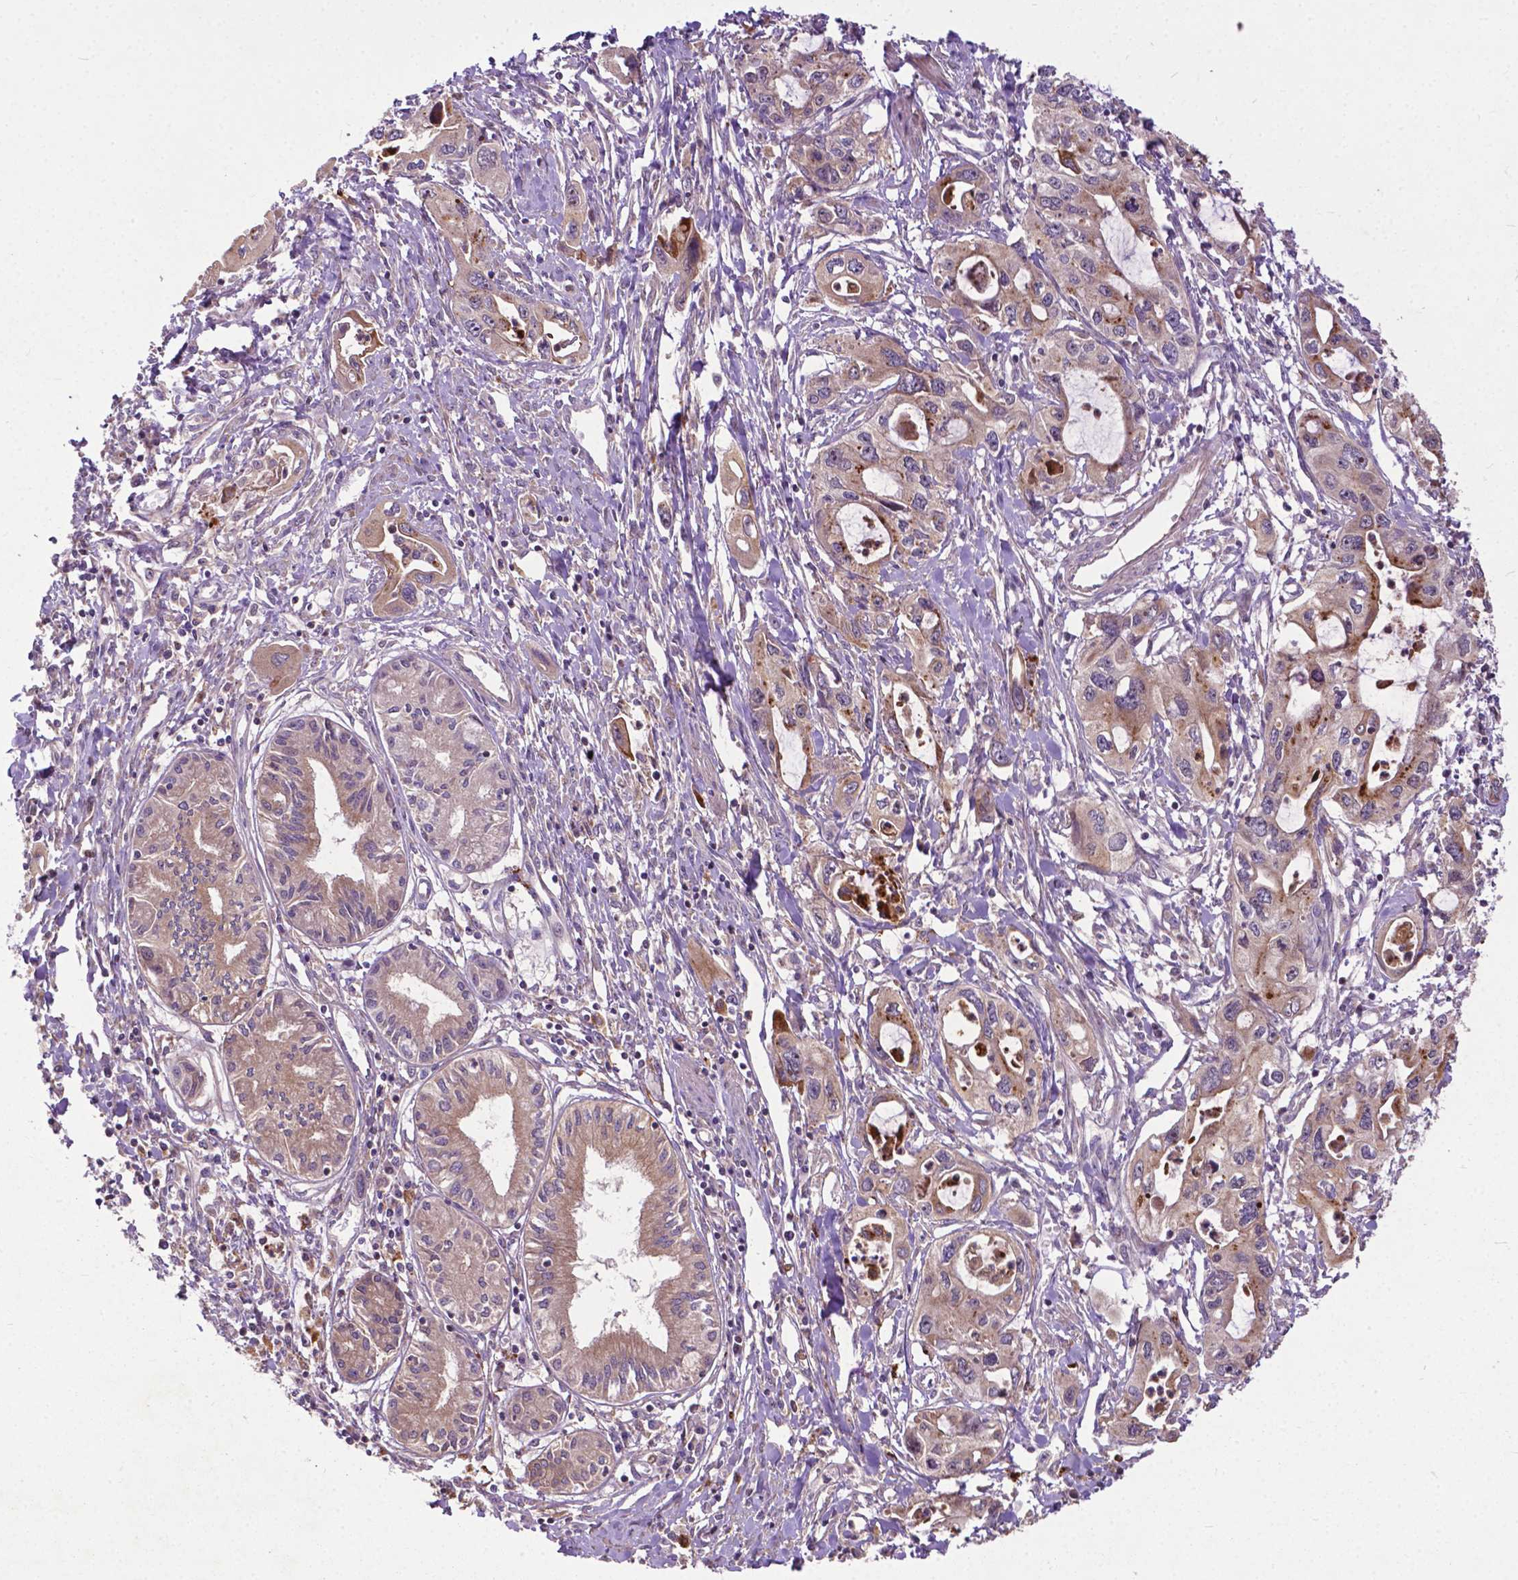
{"staining": {"intensity": "moderate", "quantity": "25%-75%", "location": "cytoplasmic/membranous"}, "tissue": "pancreatic cancer", "cell_type": "Tumor cells", "image_type": "cancer", "snomed": [{"axis": "morphology", "description": "Adenocarcinoma, NOS"}, {"axis": "topography", "description": "Pancreas"}], "caption": "DAB immunohistochemical staining of pancreatic cancer displays moderate cytoplasmic/membranous protein staining in about 25%-75% of tumor cells.", "gene": "PARP3", "patient": {"sex": "male", "age": 60}}